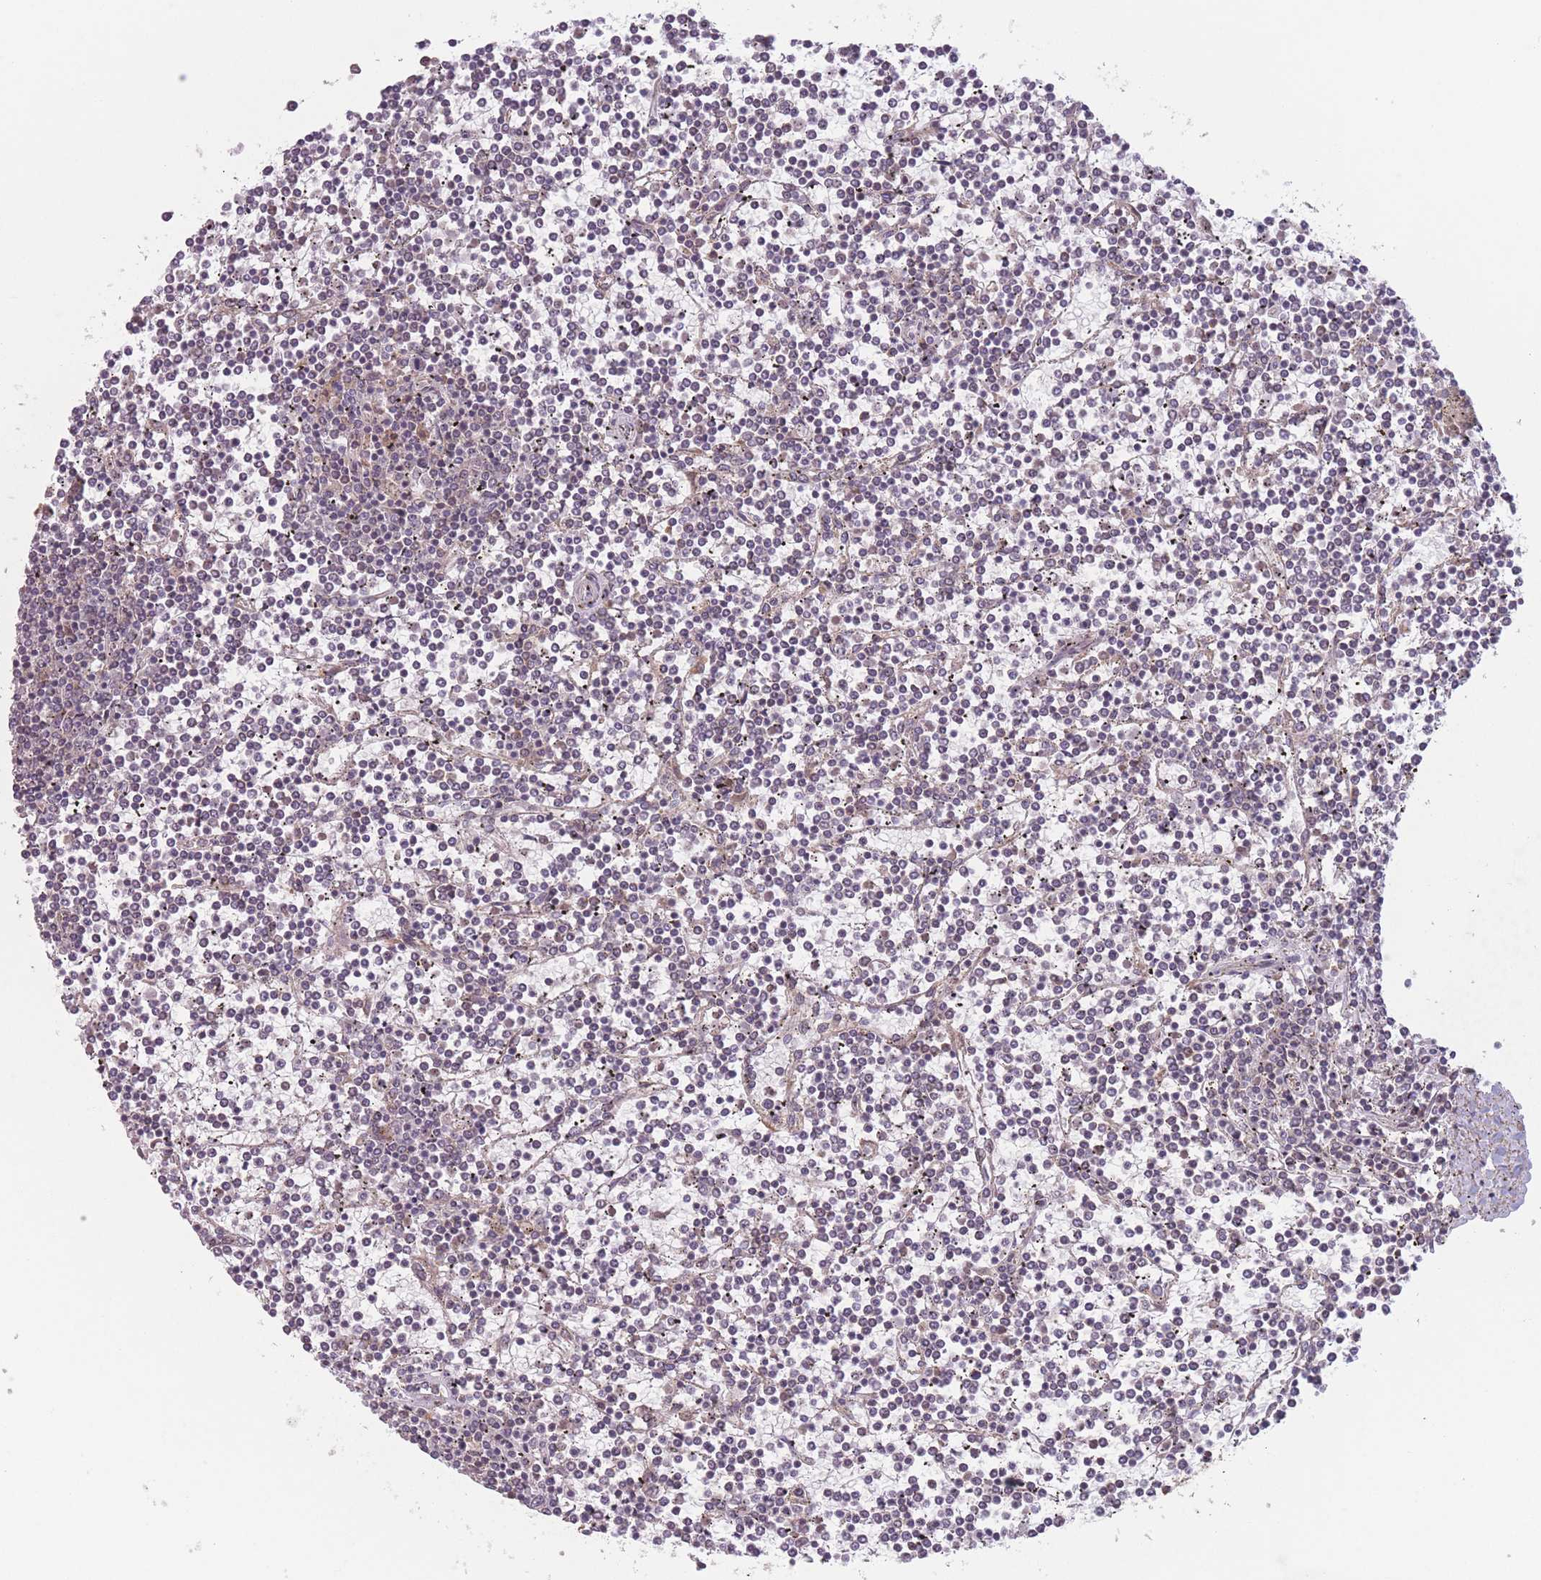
{"staining": {"intensity": "weak", "quantity": "25%-75%", "location": "cytoplasmic/membranous"}, "tissue": "lymphoma", "cell_type": "Tumor cells", "image_type": "cancer", "snomed": [{"axis": "morphology", "description": "Malignant lymphoma, non-Hodgkin's type, Low grade"}, {"axis": "topography", "description": "Spleen"}], "caption": "Low-grade malignant lymphoma, non-Hodgkin's type stained for a protein (brown) shows weak cytoplasmic/membranous positive positivity in about 25%-75% of tumor cells.", "gene": "WASHC2A", "patient": {"sex": "female", "age": 19}}